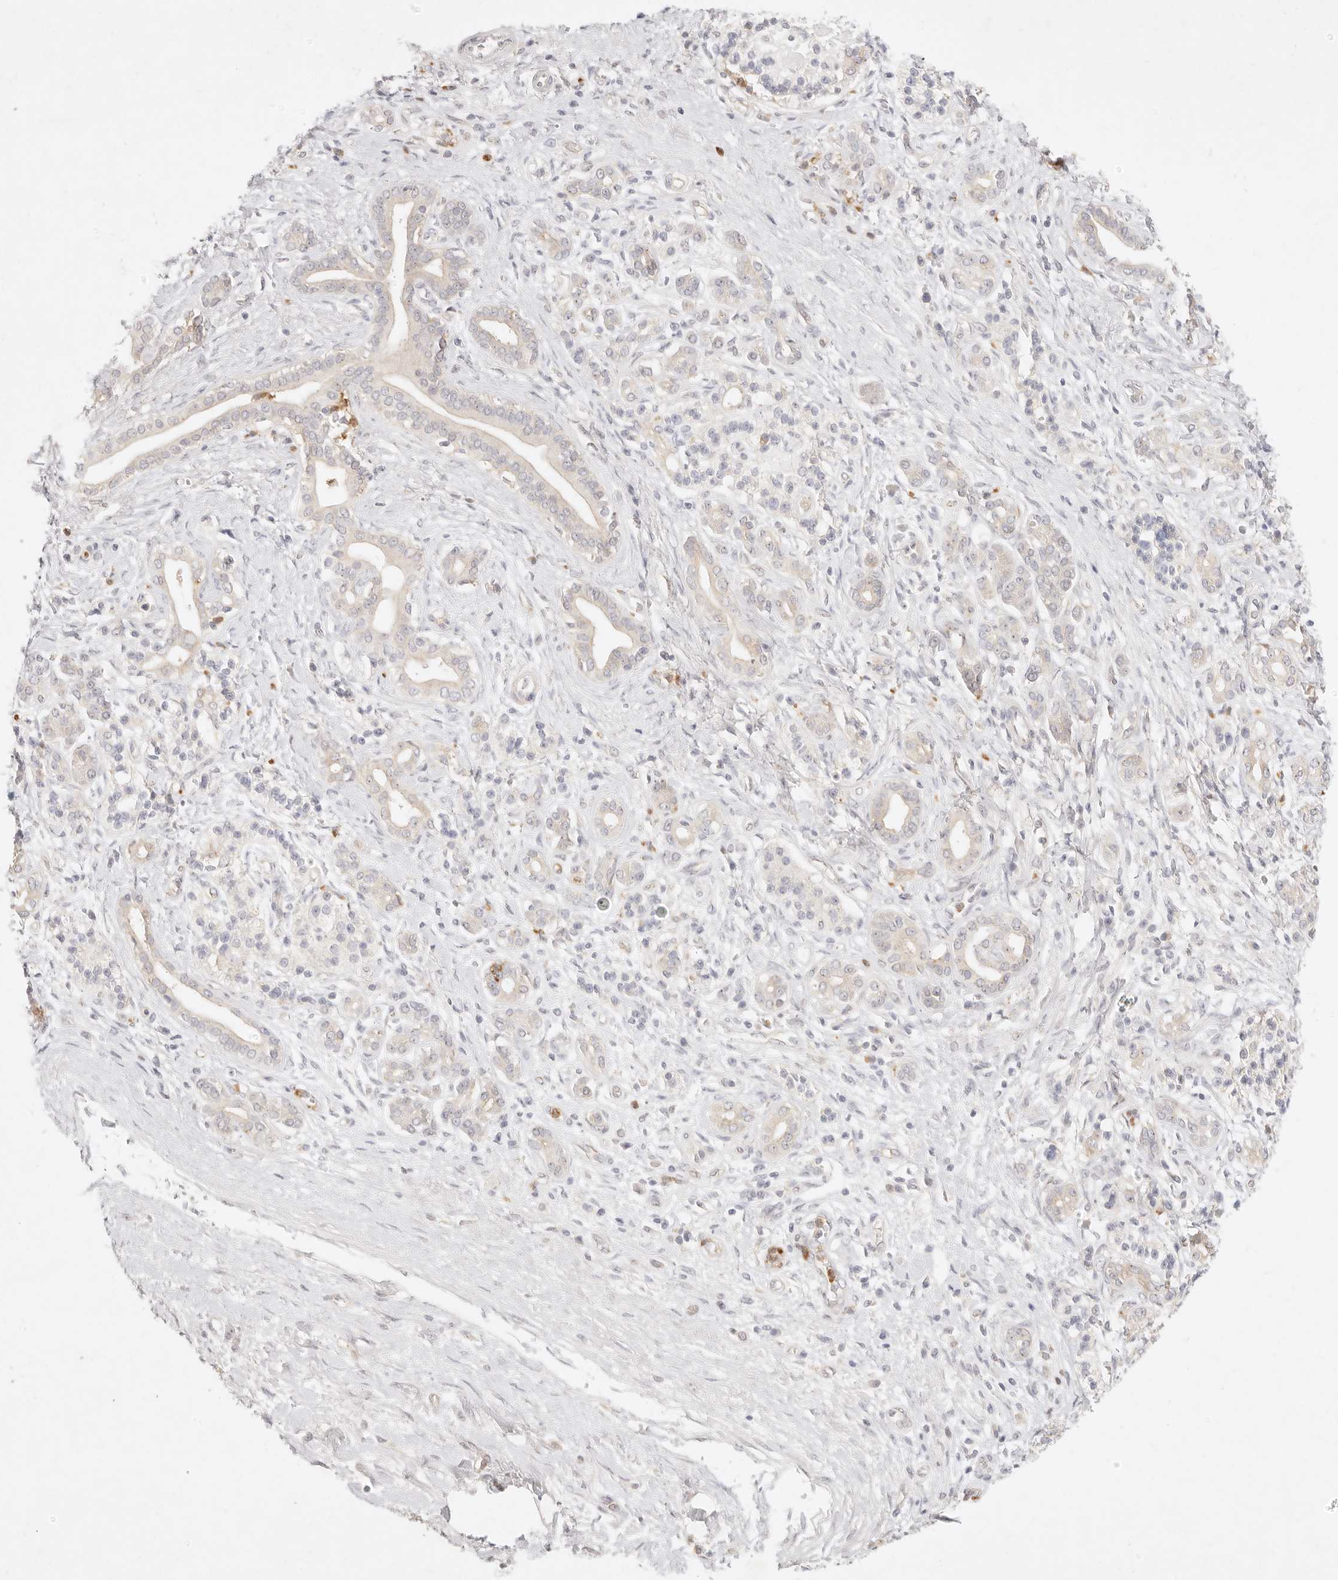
{"staining": {"intensity": "negative", "quantity": "none", "location": "none"}, "tissue": "pancreatic cancer", "cell_type": "Tumor cells", "image_type": "cancer", "snomed": [{"axis": "morphology", "description": "Adenocarcinoma, NOS"}, {"axis": "topography", "description": "Pancreas"}], "caption": "Photomicrograph shows no protein staining in tumor cells of pancreatic cancer (adenocarcinoma) tissue.", "gene": "GPR84", "patient": {"sex": "male", "age": 78}}